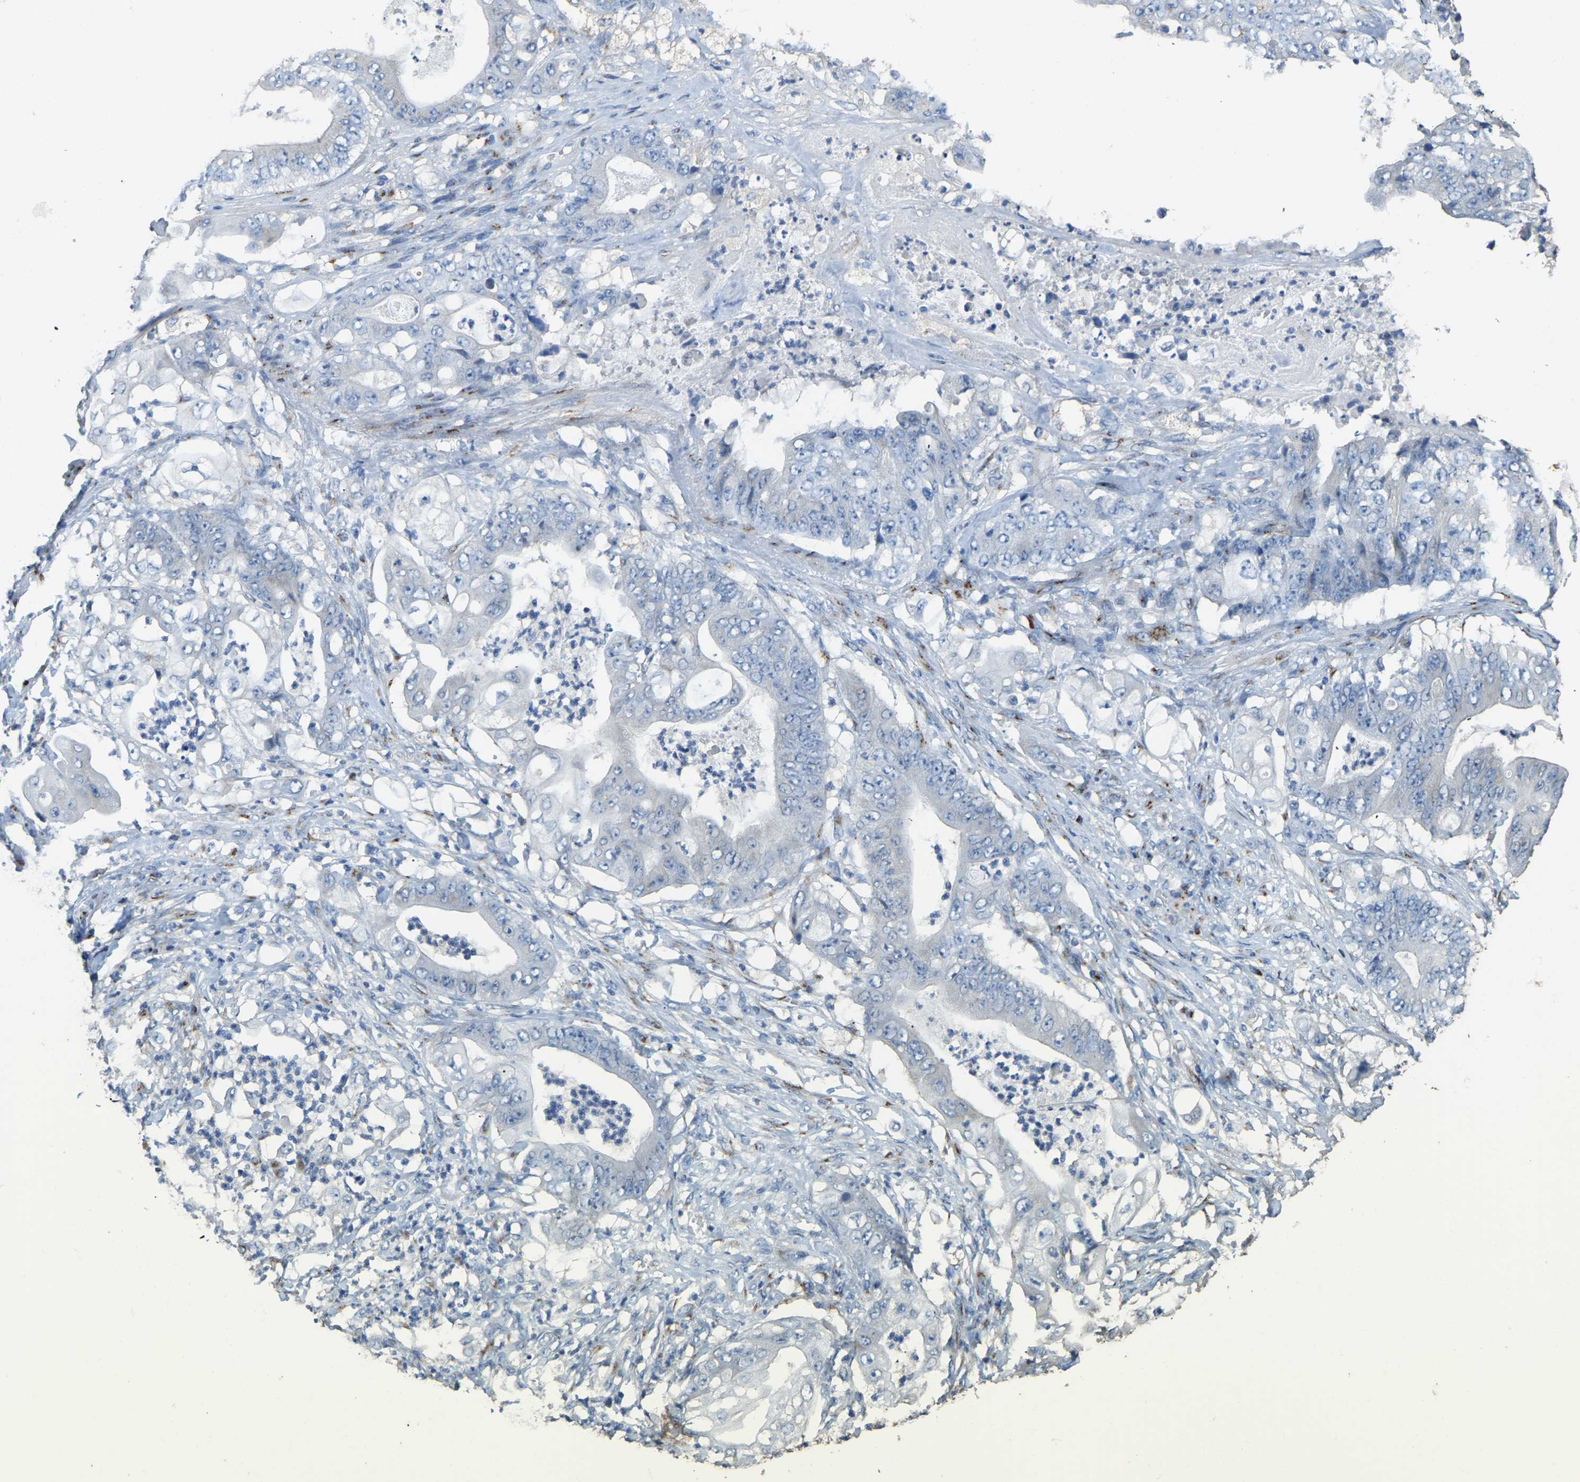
{"staining": {"intensity": "negative", "quantity": "none", "location": "none"}, "tissue": "stomach cancer", "cell_type": "Tumor cells", "image_type": "cancer", "snomed": [{"axis": "morphology", "description": "Adenocarcinoma, NOS"}, {"axis": "topography", "description": "Stomach"}], "caption": "Micrograph shows no significant protein positivity in tumor cells of stomach cancer.", "gene": "FAM174A", "patient": {"sex": "female", "age": 73}}